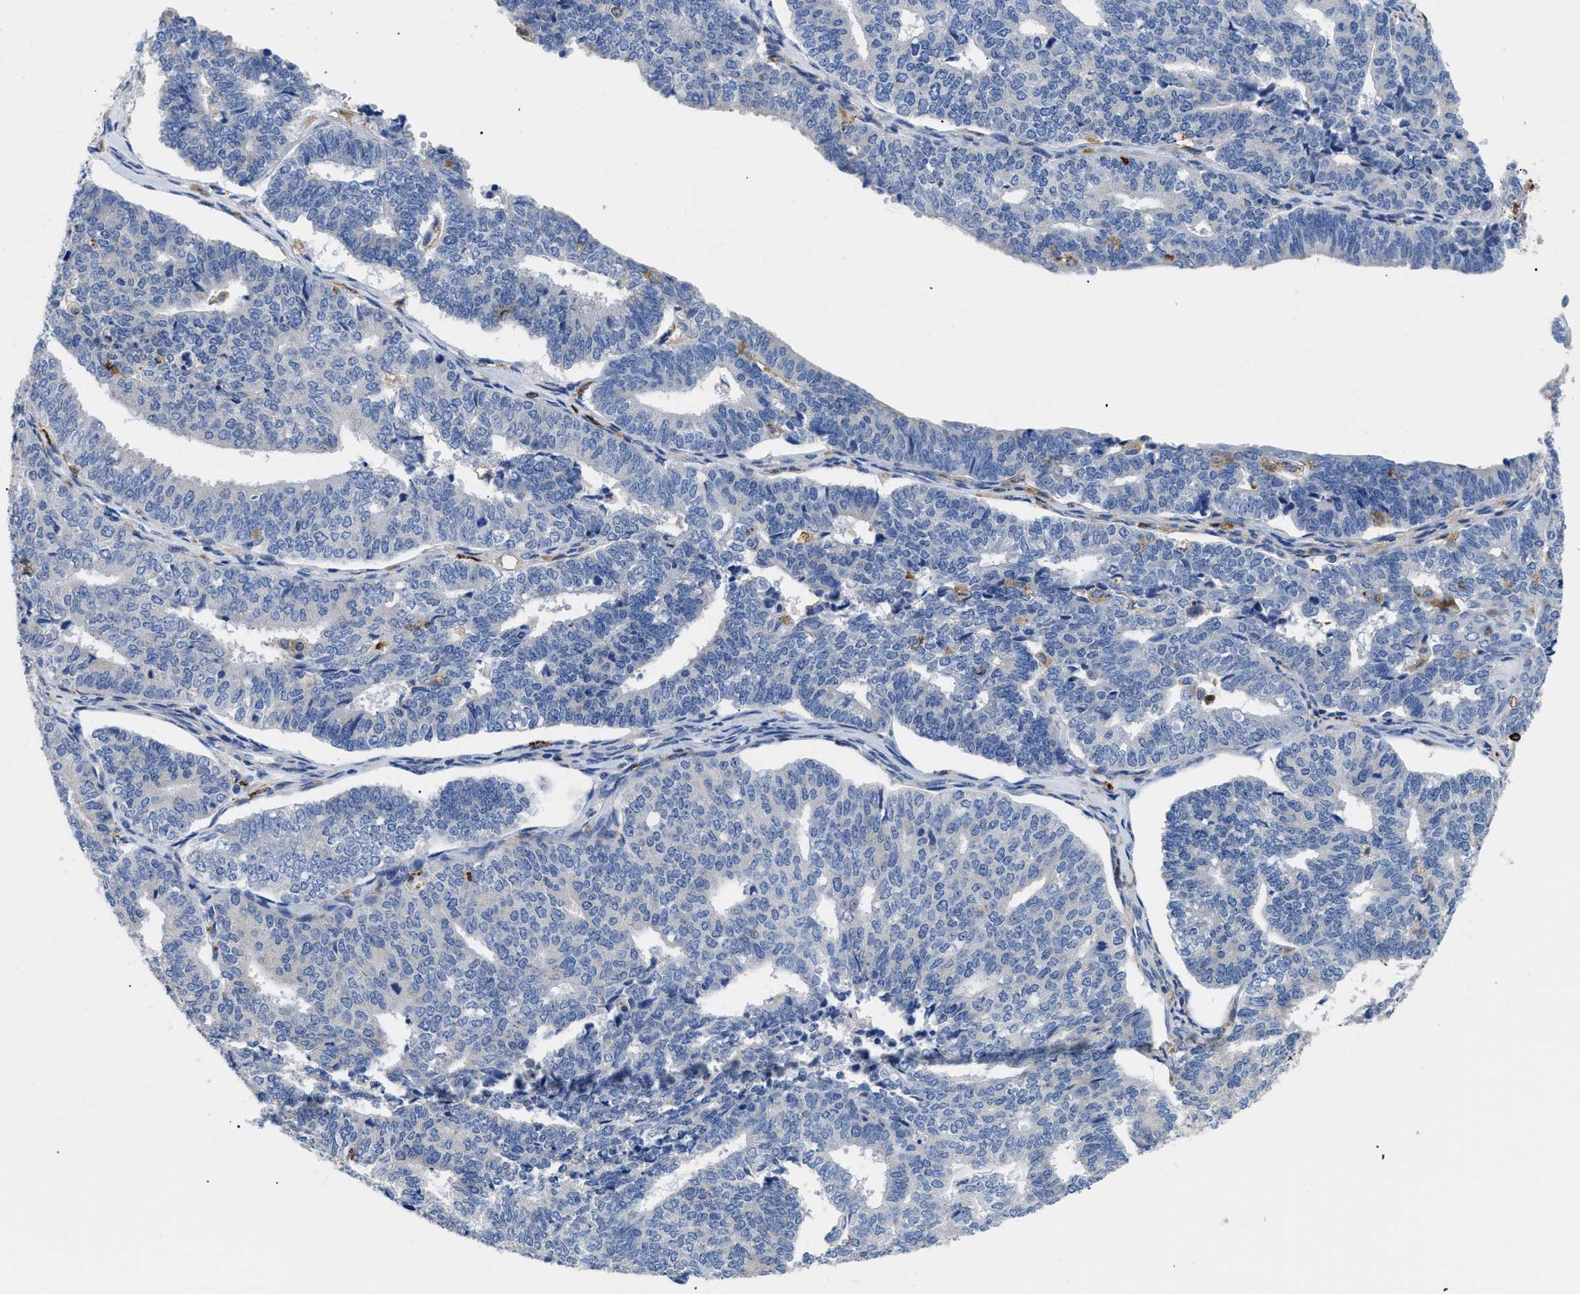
{"staining": {"intensity": "negative", "quantity": "none", "location": "none"}, "tissue": "endometrial cancer", "cell_type": "Tumor cells", "image_type": "cancer", "snomed": [{"axis": "morphology", "description": "Adenocarcinoma, NOS"}, {"axis": "topography", "description": "Endometrium"}], "caption": "There is no significant expression in tumor cells of endometrial cancer (adenocarcinoma).", "gene": "HLA-DPA1", "patient": {"sex": "female", "age": 70}}